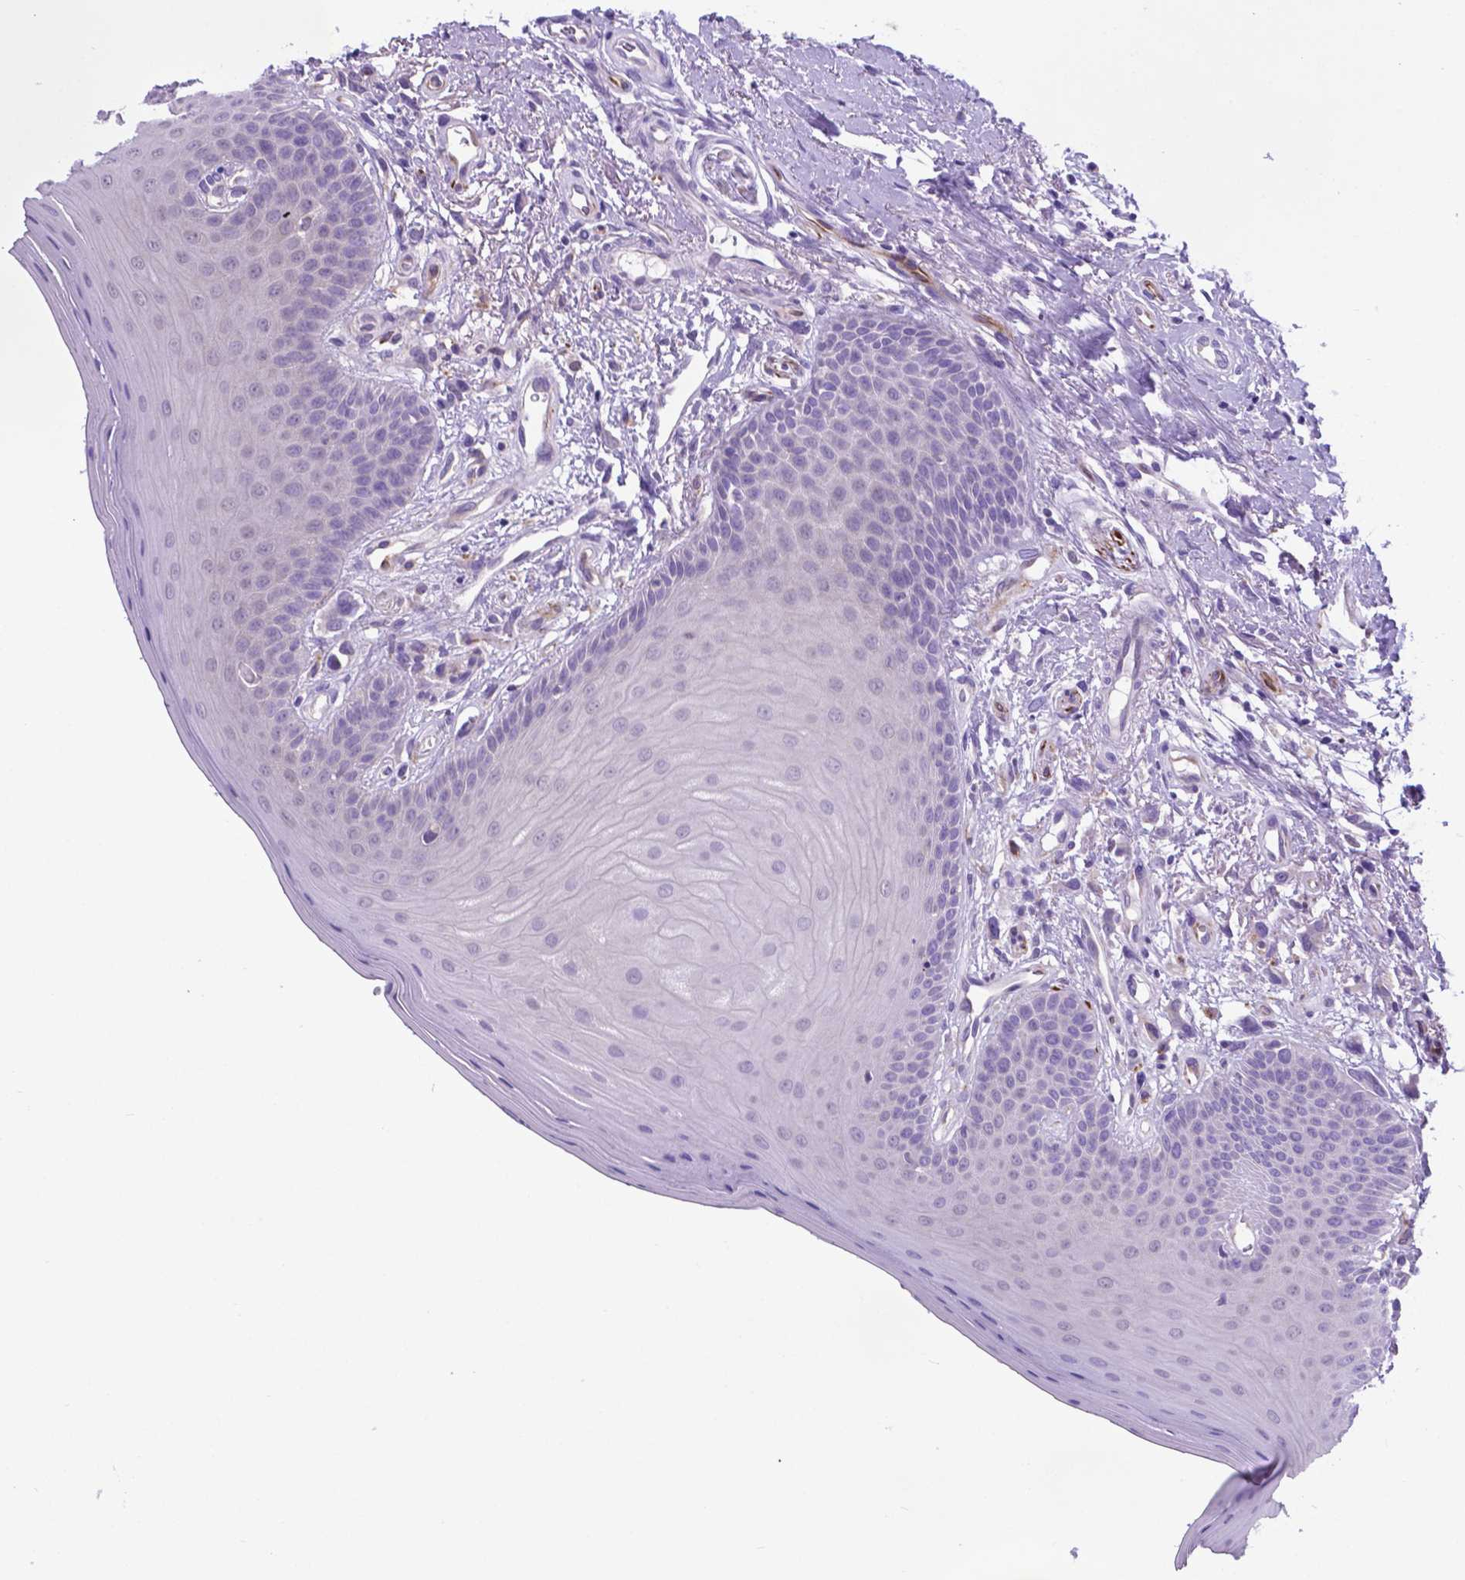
{"staining": {"intensity": "negative", "quantity": "none", "location": "none"}, "tissue": "oral mucosa", "cell_type": "Squamous epithelial cells", "image_type": "normal", "snomed": [{"axis": "morphology", "description": "Normal tissue, NOS"}, {"axis": "morphology", "description": "Normal morphology"}, {"axis": "topography", "description": "Oral tissue"}], "caption": "The histopathology image shows no staining of squamous epithelial cells in unremarkable oral mucosa.", "gene": "LZTR1", "patient": {"sex": "female", "age": 76}}